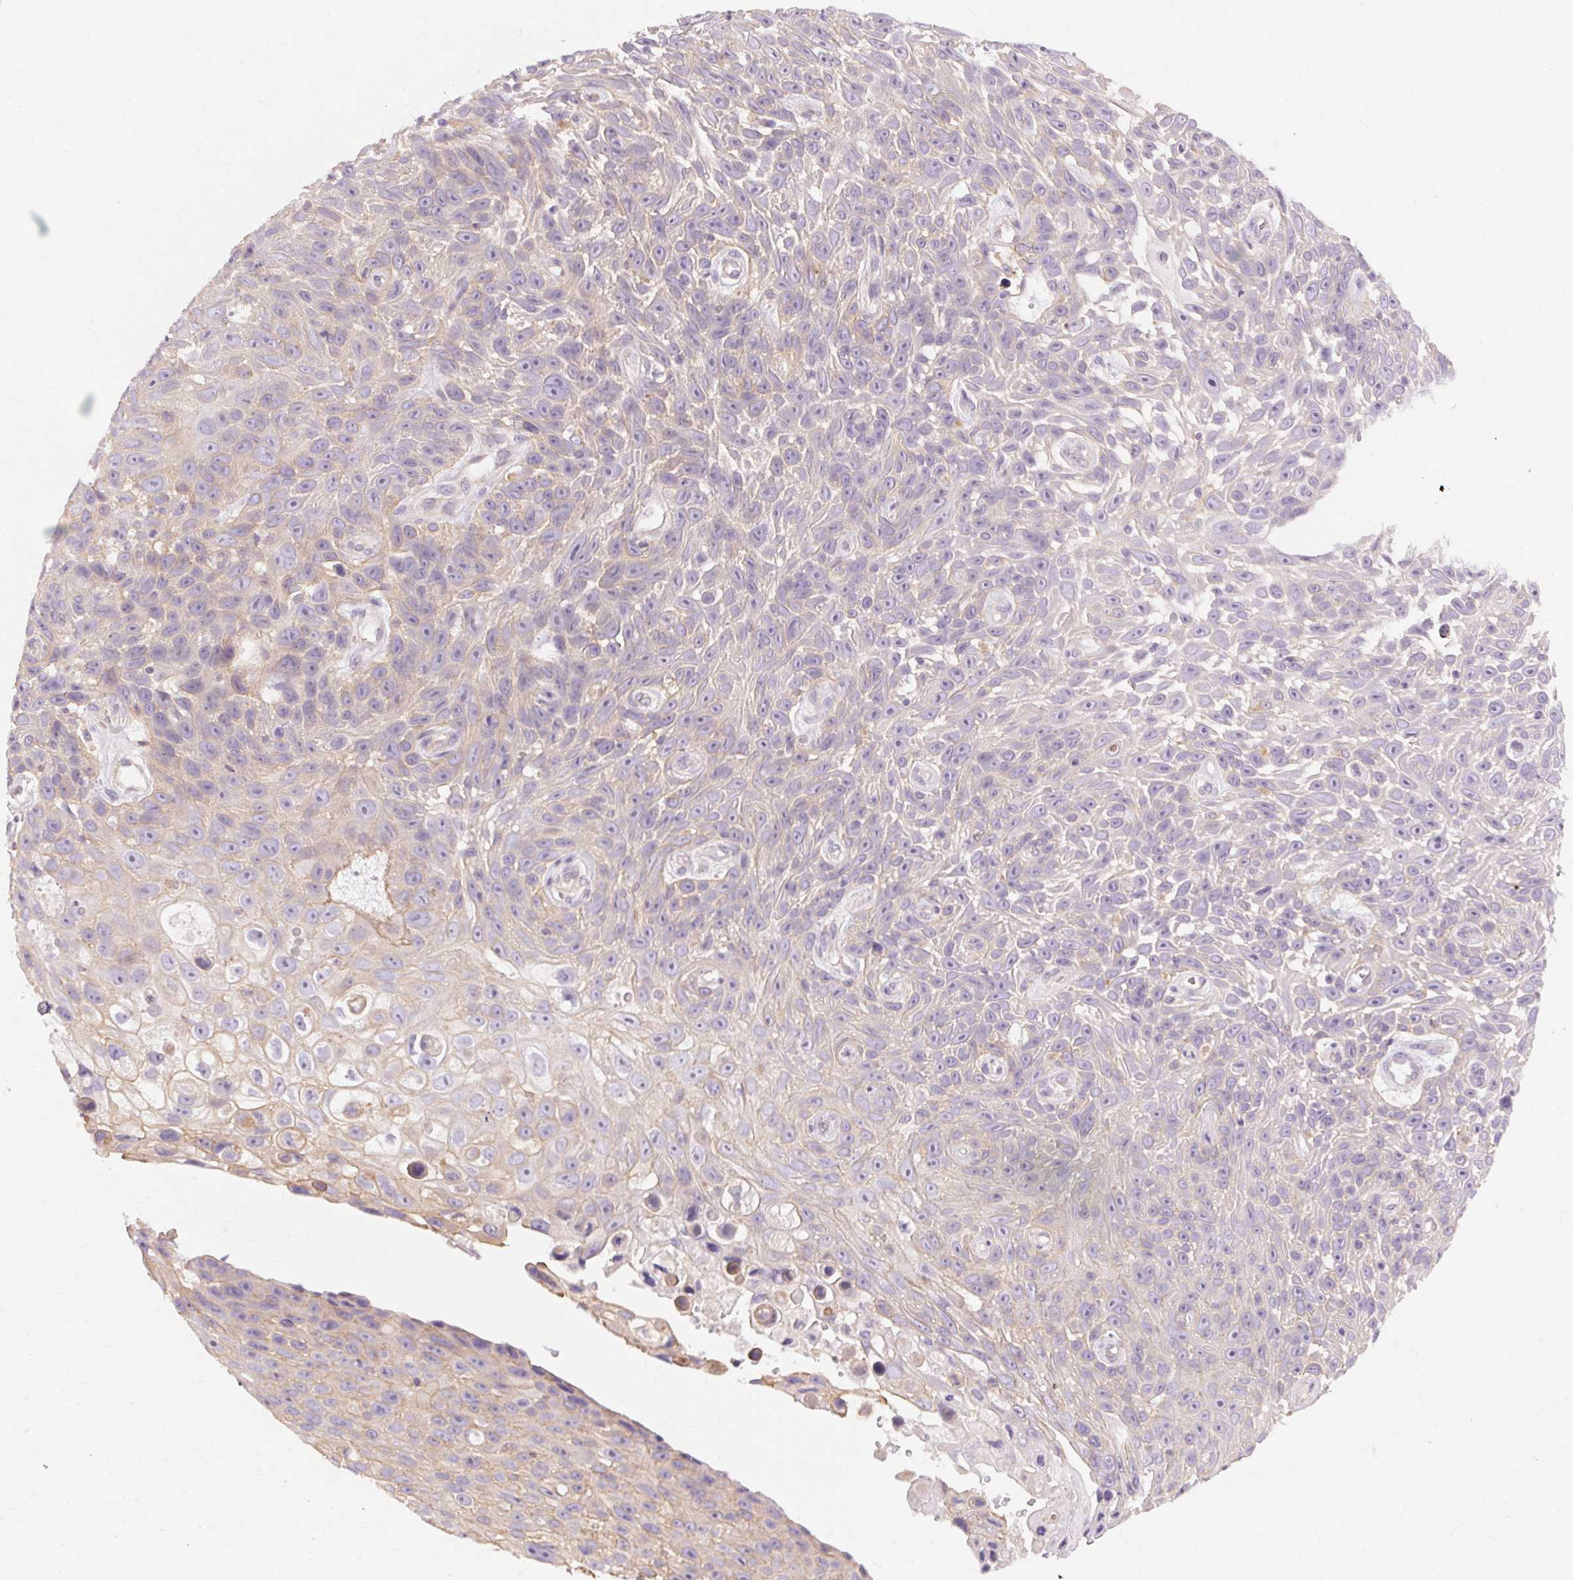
{"staining": {"intensity": "moderate", "quantity": "<25%", "location": "cytoplasmic/membranous"}, "tissue": "skin cancer", "cell_type": "Tumor cells", "image_type": "cancer", "snomed": [{"axis": "morphology", "description": "Squamous cell carcinoma, NOS"}, {"axis": "topography", "description": "Skin"}], "caption": "Immunohistochemical staining of human skin squamous cell carcinoma displays low levels of moderate cytoplasmic/membranous expression in about <25% of tumor cells. The staining was performed using DAB to visualize the protein expression in brown, while the nuclei were stained in blue with hematoxylin (Magnification: 20x).", "gene": "TM6SF1", "patient": {"sex": "male", "age": 82}}